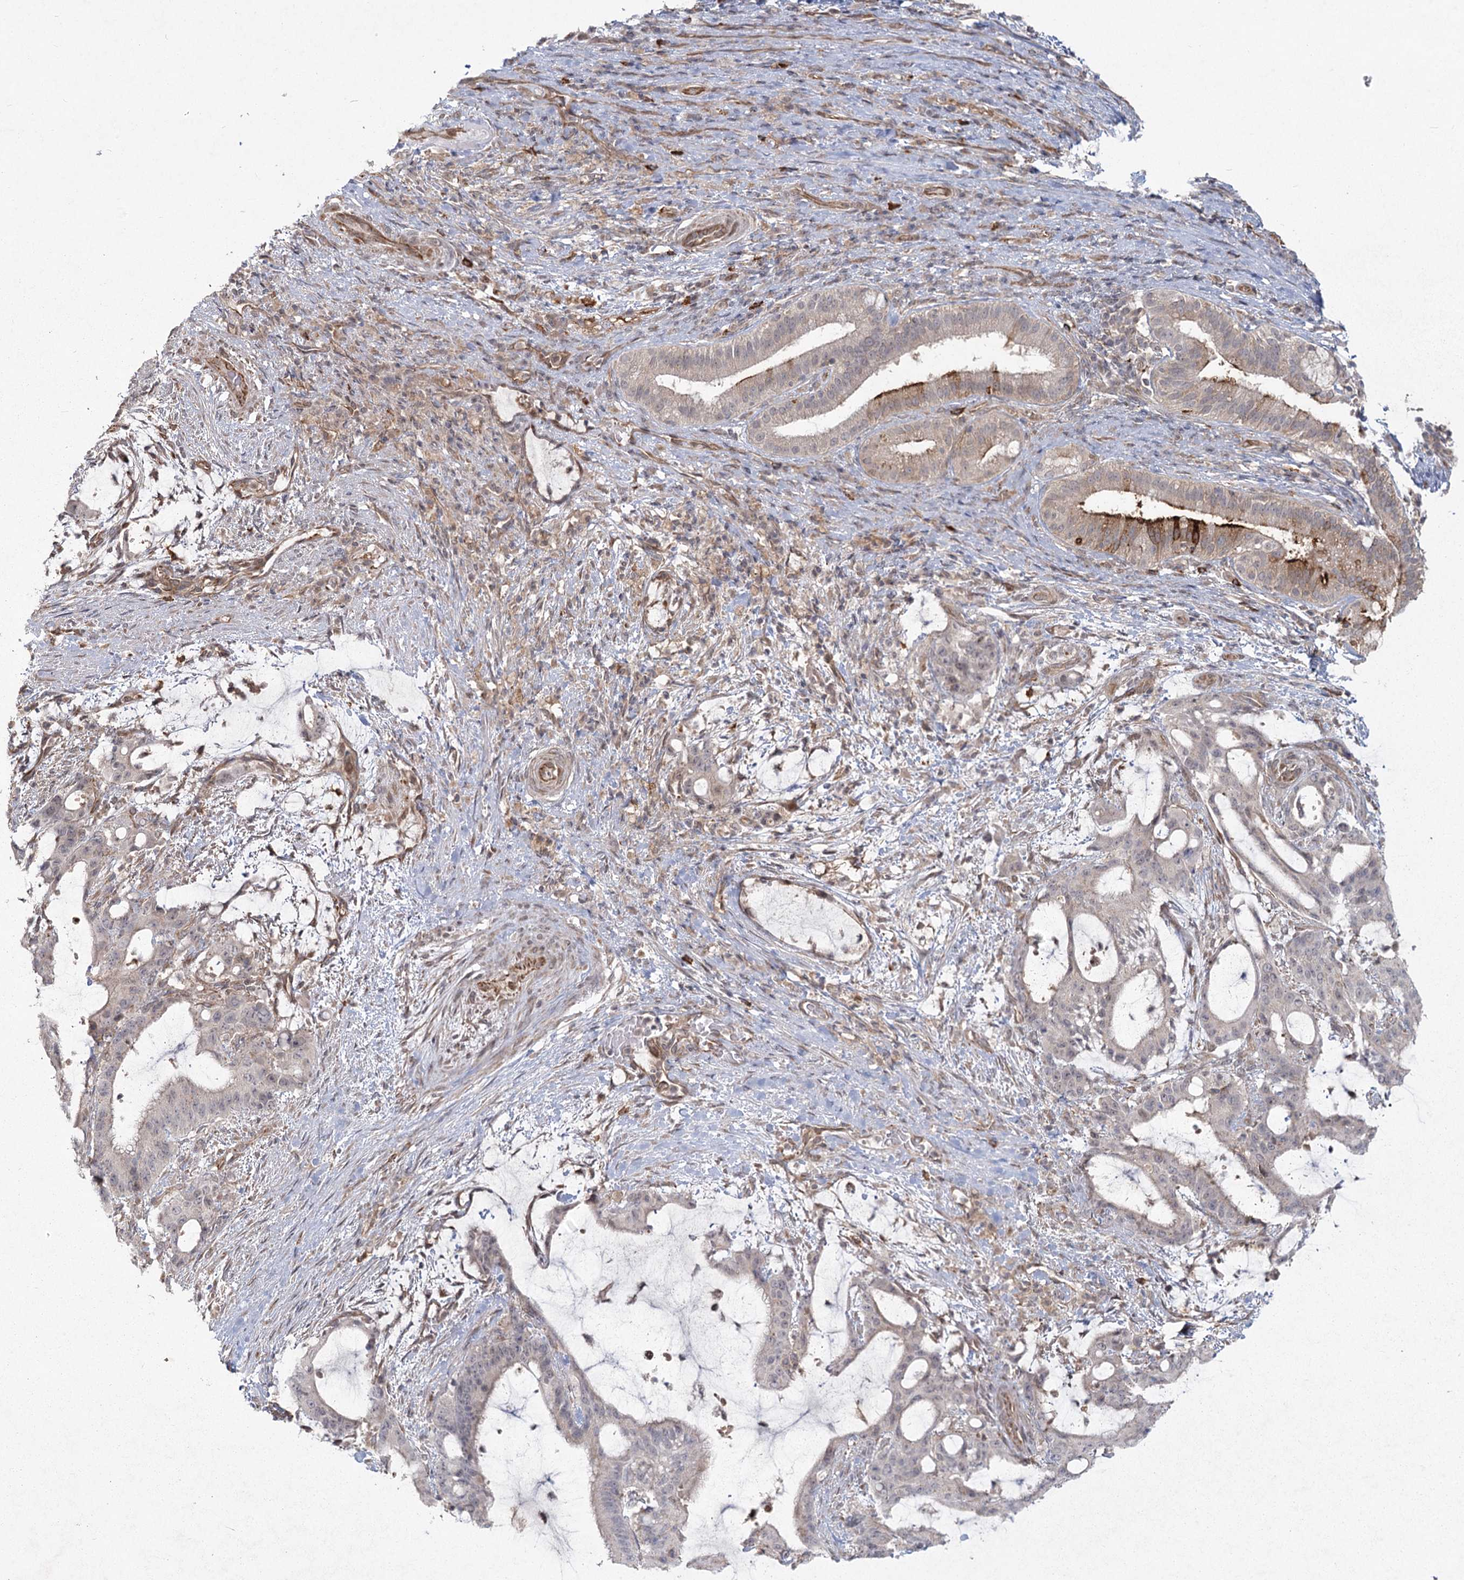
{"staining": {"intensity": "negative", "quantity": "none", "location": "none"}, "tissue": "liver cancer", "cell_type": "Tumor cells", "image_type": "cancer", "snomed": [{"axis": "morphology", "description": "Normal tissue, NOS"}, {"axis": "morphology", "description": "Cholangiocarcinoma"}, {"axis": "topography", "description": "Liver"}, {"axis": "topography", "description": "Peripheral nerve tissue"}], "caption": "A photomicrograph of human liver cancer (cholangiocarcinoma) is negative for staining in tumor cells. The staining is performed using DAB brown chromogen with nuclei counter-stained in using hematoxylin.", "gene": "AP2M1", "patient": {"sex": "female", "age": 73}}